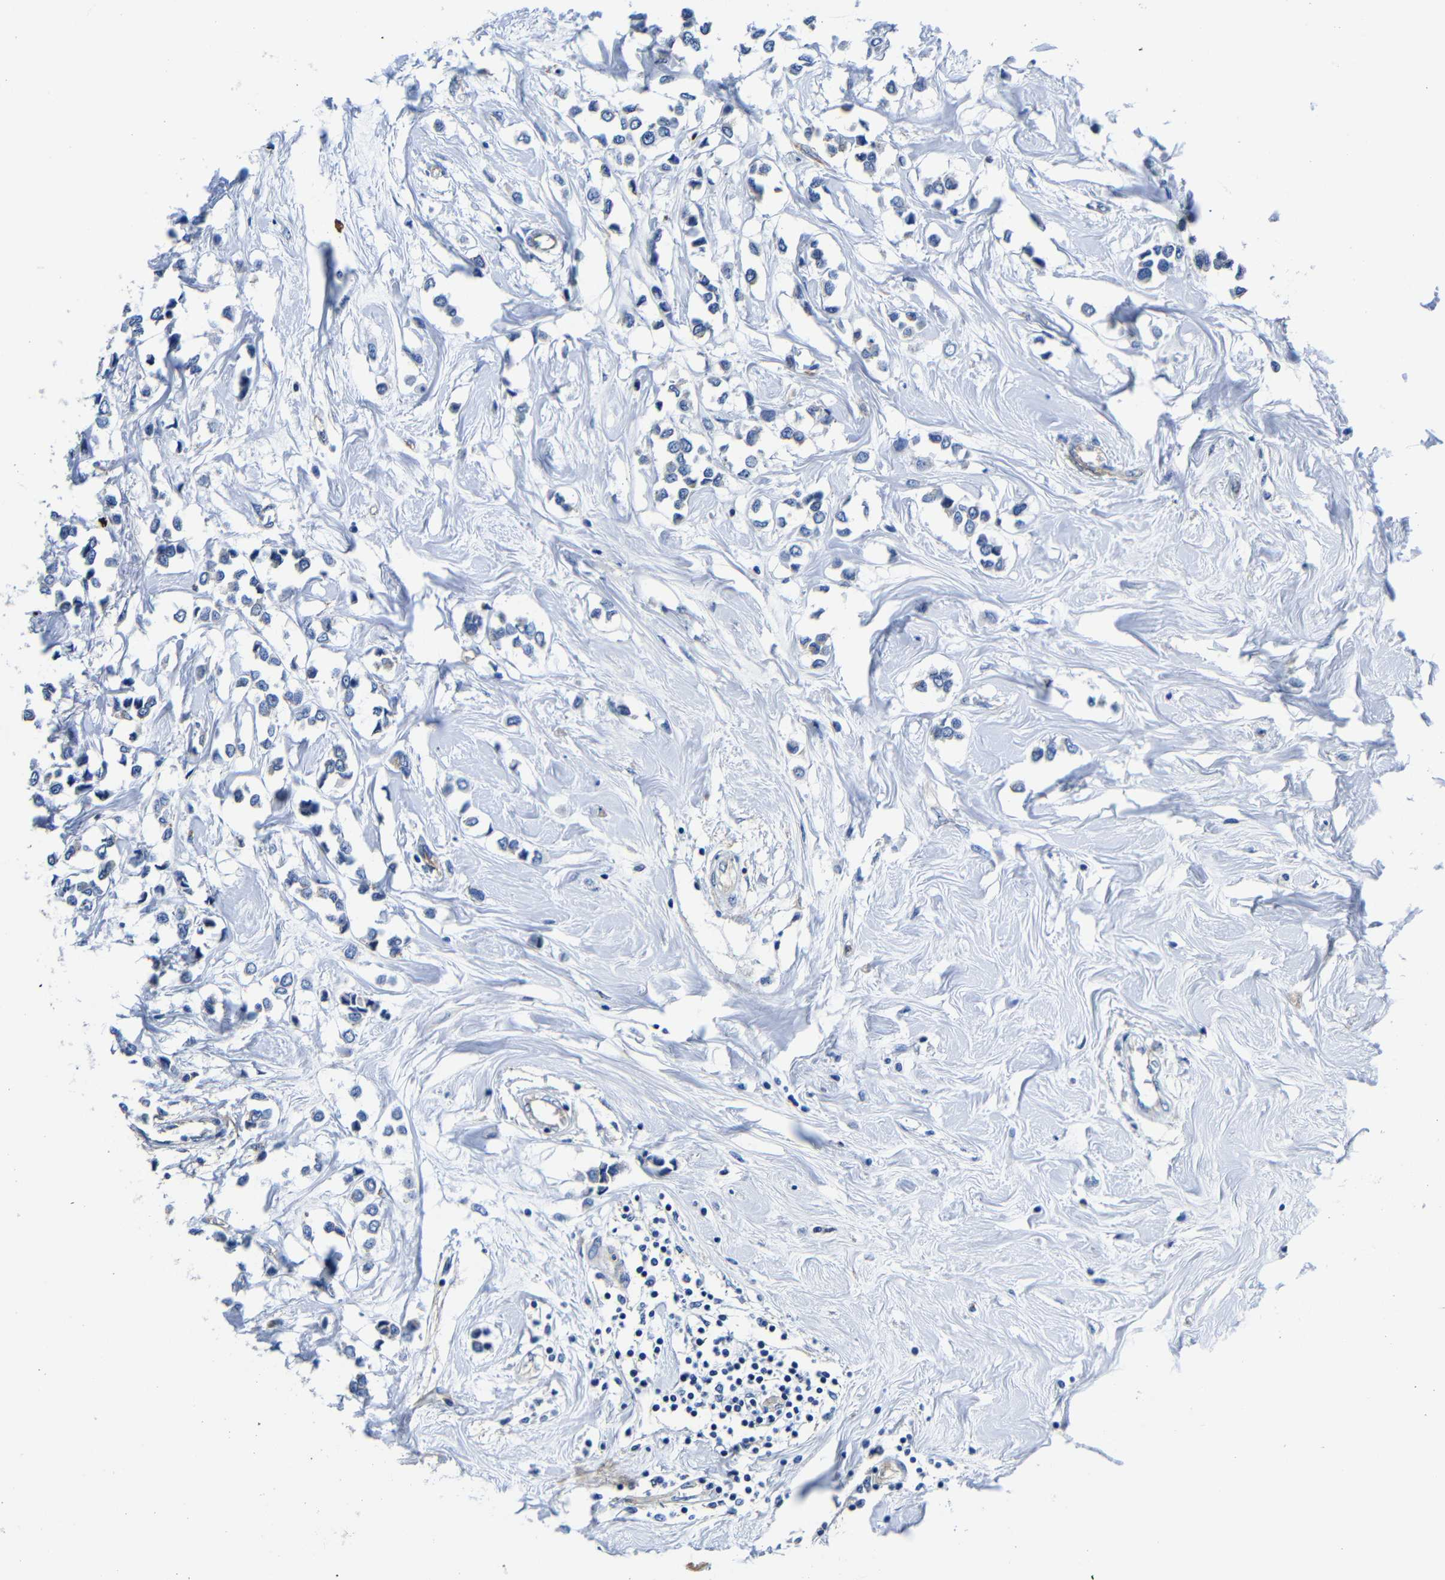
{"staining": {"intensity": "negative", "quantity": "none", "location": "none"}, "tissue": "breast cancer", "cell_type": "Tumor cells", "image_type": "cancer", "snomed": [{"axis": "morphology", "description": "Lobular carcinoma"}, {"axis": "topography", "description": "Breast"}], "caption": "This is an immunohistochemistry image of human breast cancer. There is no staining in tumor cells.", "gene": "GIMAP2", "patient": {"sex": "female", "age": 51}}